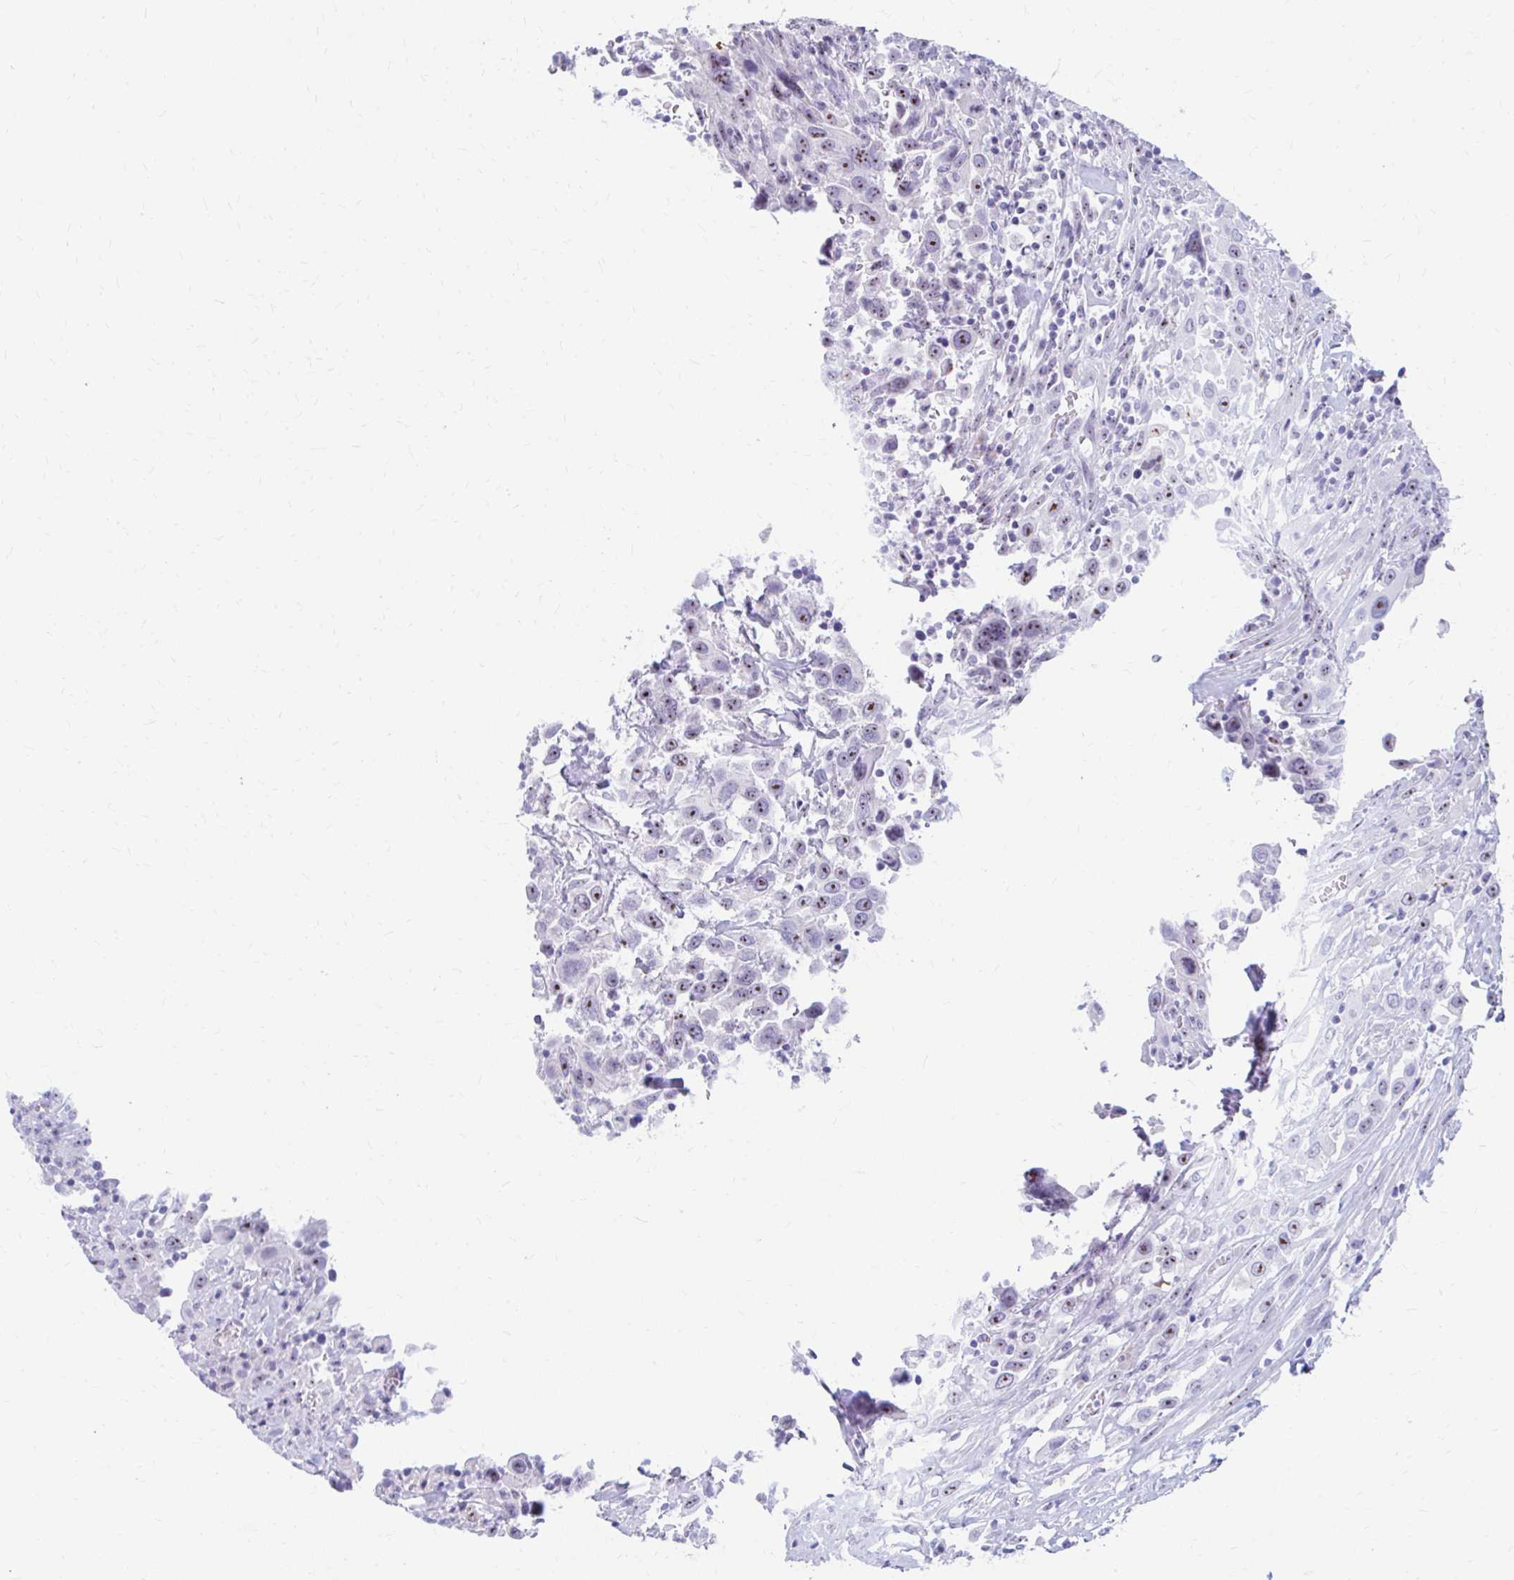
{"staining": {"intensity": "moderate", "quantity": ">75%", "location": "nuclear"}, "tissue": "urothelial cancer", "cell_type": "Tumor cells", "image_type": "cancer", "snomed": [{"axis": "morphology", "description": "Urothelial carcinoma, High grade"}, {"axis": "topography", "description": "Urinary bladder"}], "caption": "Human urothelial carcinoma (high-grade) stained with a protein marker shows moderate staining in tumor cells.", "gene": "FTSJ3", "patient": {"sex": "male", "age": 61}}